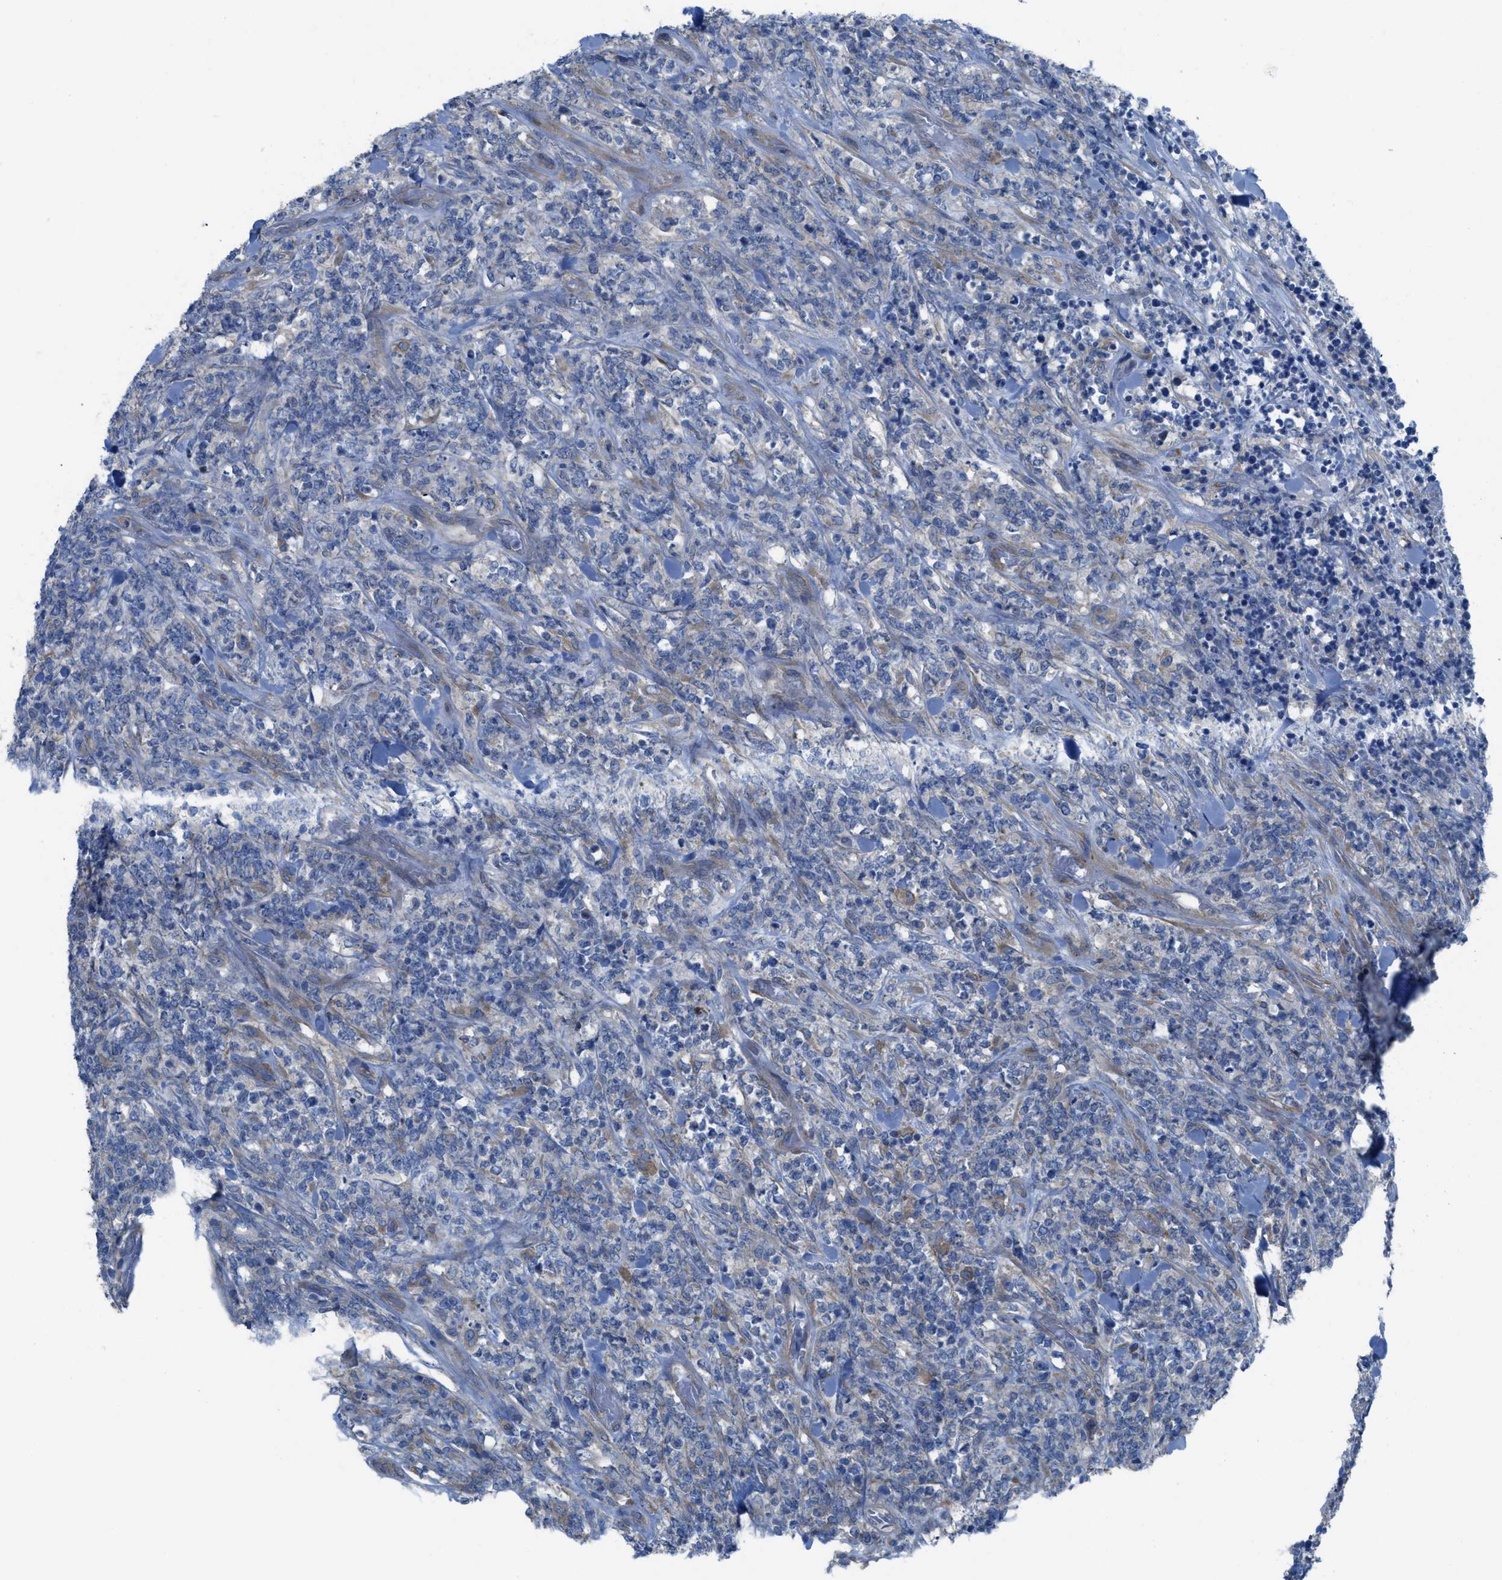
{"staining": {"intensity": "negative", "quantity": "none", "location": "none"}, "tissue": "lymphoma", "cell_type": "Tumor cells", "image_type": "cancer", "snomed": [{"axis": "morphology", "description": "Malignant lymphoma, non-Hodgkin's type, High grade"}, {"axis": "topography", "description": "Soft tissue"}], "caption": "The IHC micrograph has no significant expression in tumor cells of malignant lymphoma, non-Hodgkin's type (high-grade) tissue.", "gene": "EGFR", "patient": {"sex": "male", "age": 18}}